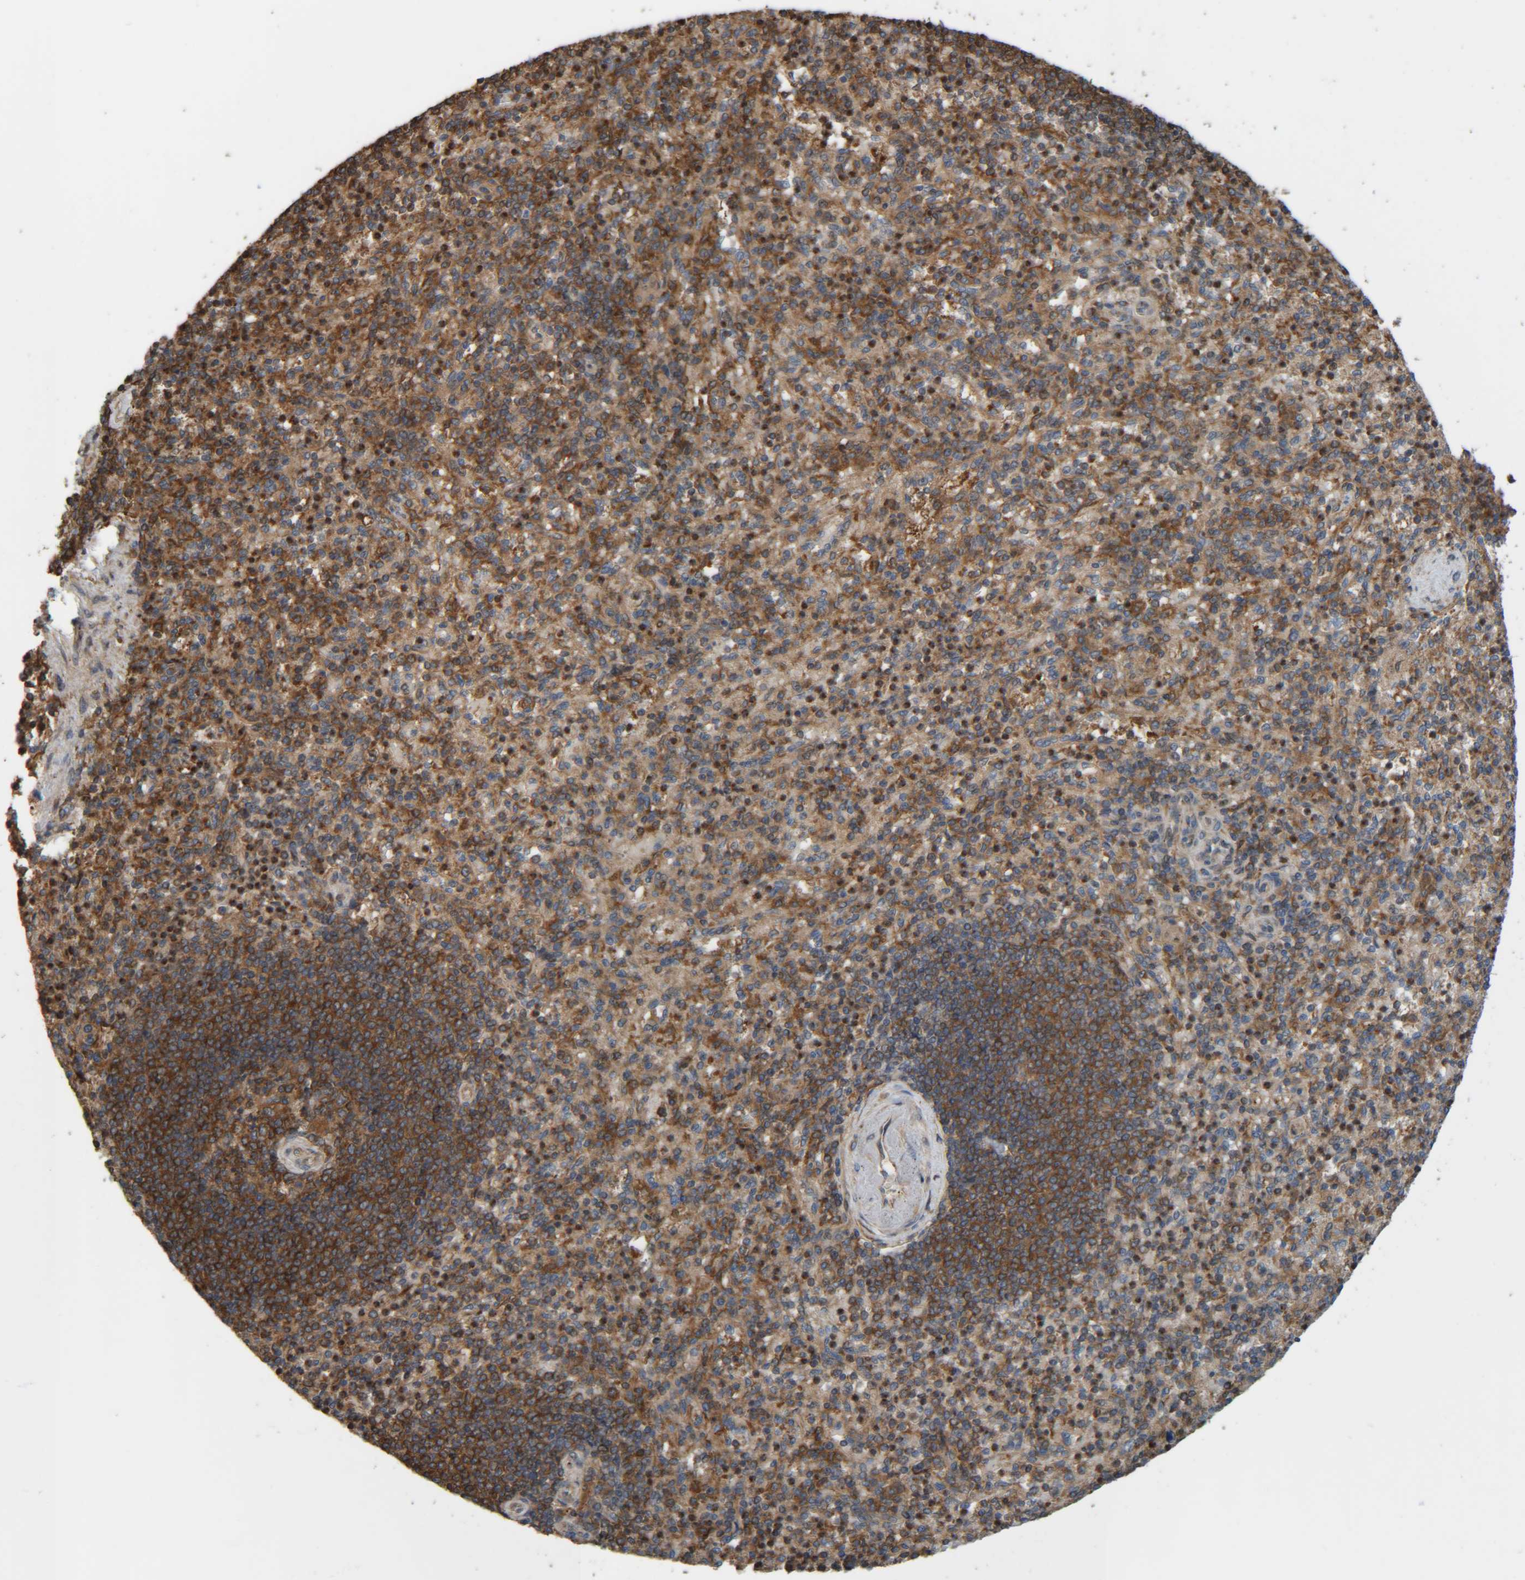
{"staining": {"intensity": "strong", "quantity": "25%-75%", "location": "cytoplasmic/membranous"}, "tissue": "spleen", "cell_type": "Cells in red pulp", "image_type": "normal", "snomed": [{"axis": "morphology", "description": "Normal tissue, NOS"}, {"axis": "topography", "description": "Spleen"}], "caption": "The histopathology image shows immunohistochemical staining of unremarkable spleen. There is strong cytoplasmic/membranous staining is appreciated in about 25%-75% of cells in red pulp.", "gene": "CCDC57", "patient": {"sex": "female", "age": 74}}